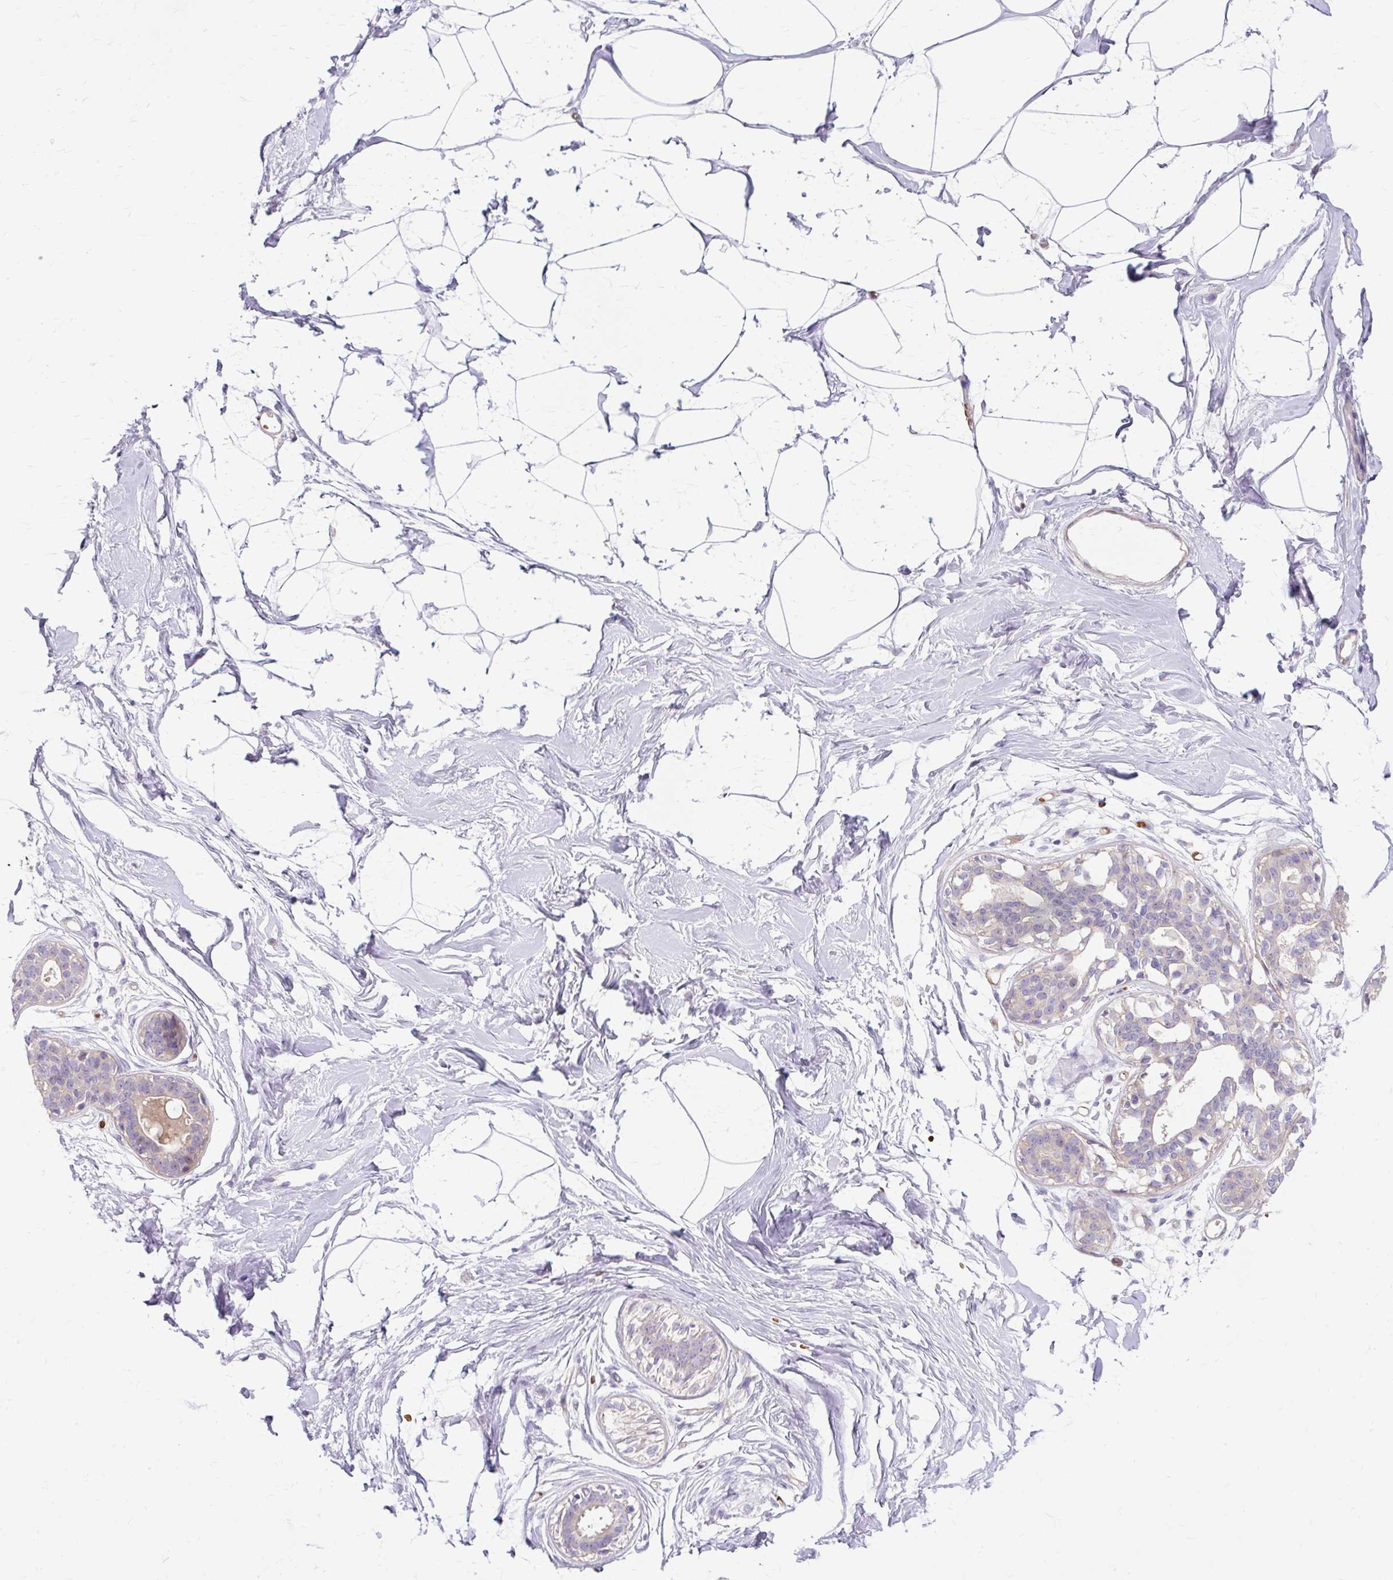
{"staining": {"intensity": "negative", "quantity": "none", "location": "none"}, "tissue": "breast", "cell_type": "Adipocytes", "image_type": "normal", "snomed": [{"axis": "morphology", "description": "Normal tissue, NOS"}, {"axis": "topography", "description": "Breast"}], "caption": "This micrograph is of normal breast stained with IHC to label a protein in brown with the nuclei are counter-stained blue. There is no positivity in adipocytes.", "gene": "USHBP1", "patient": {"sex": "female", "age": 45}}